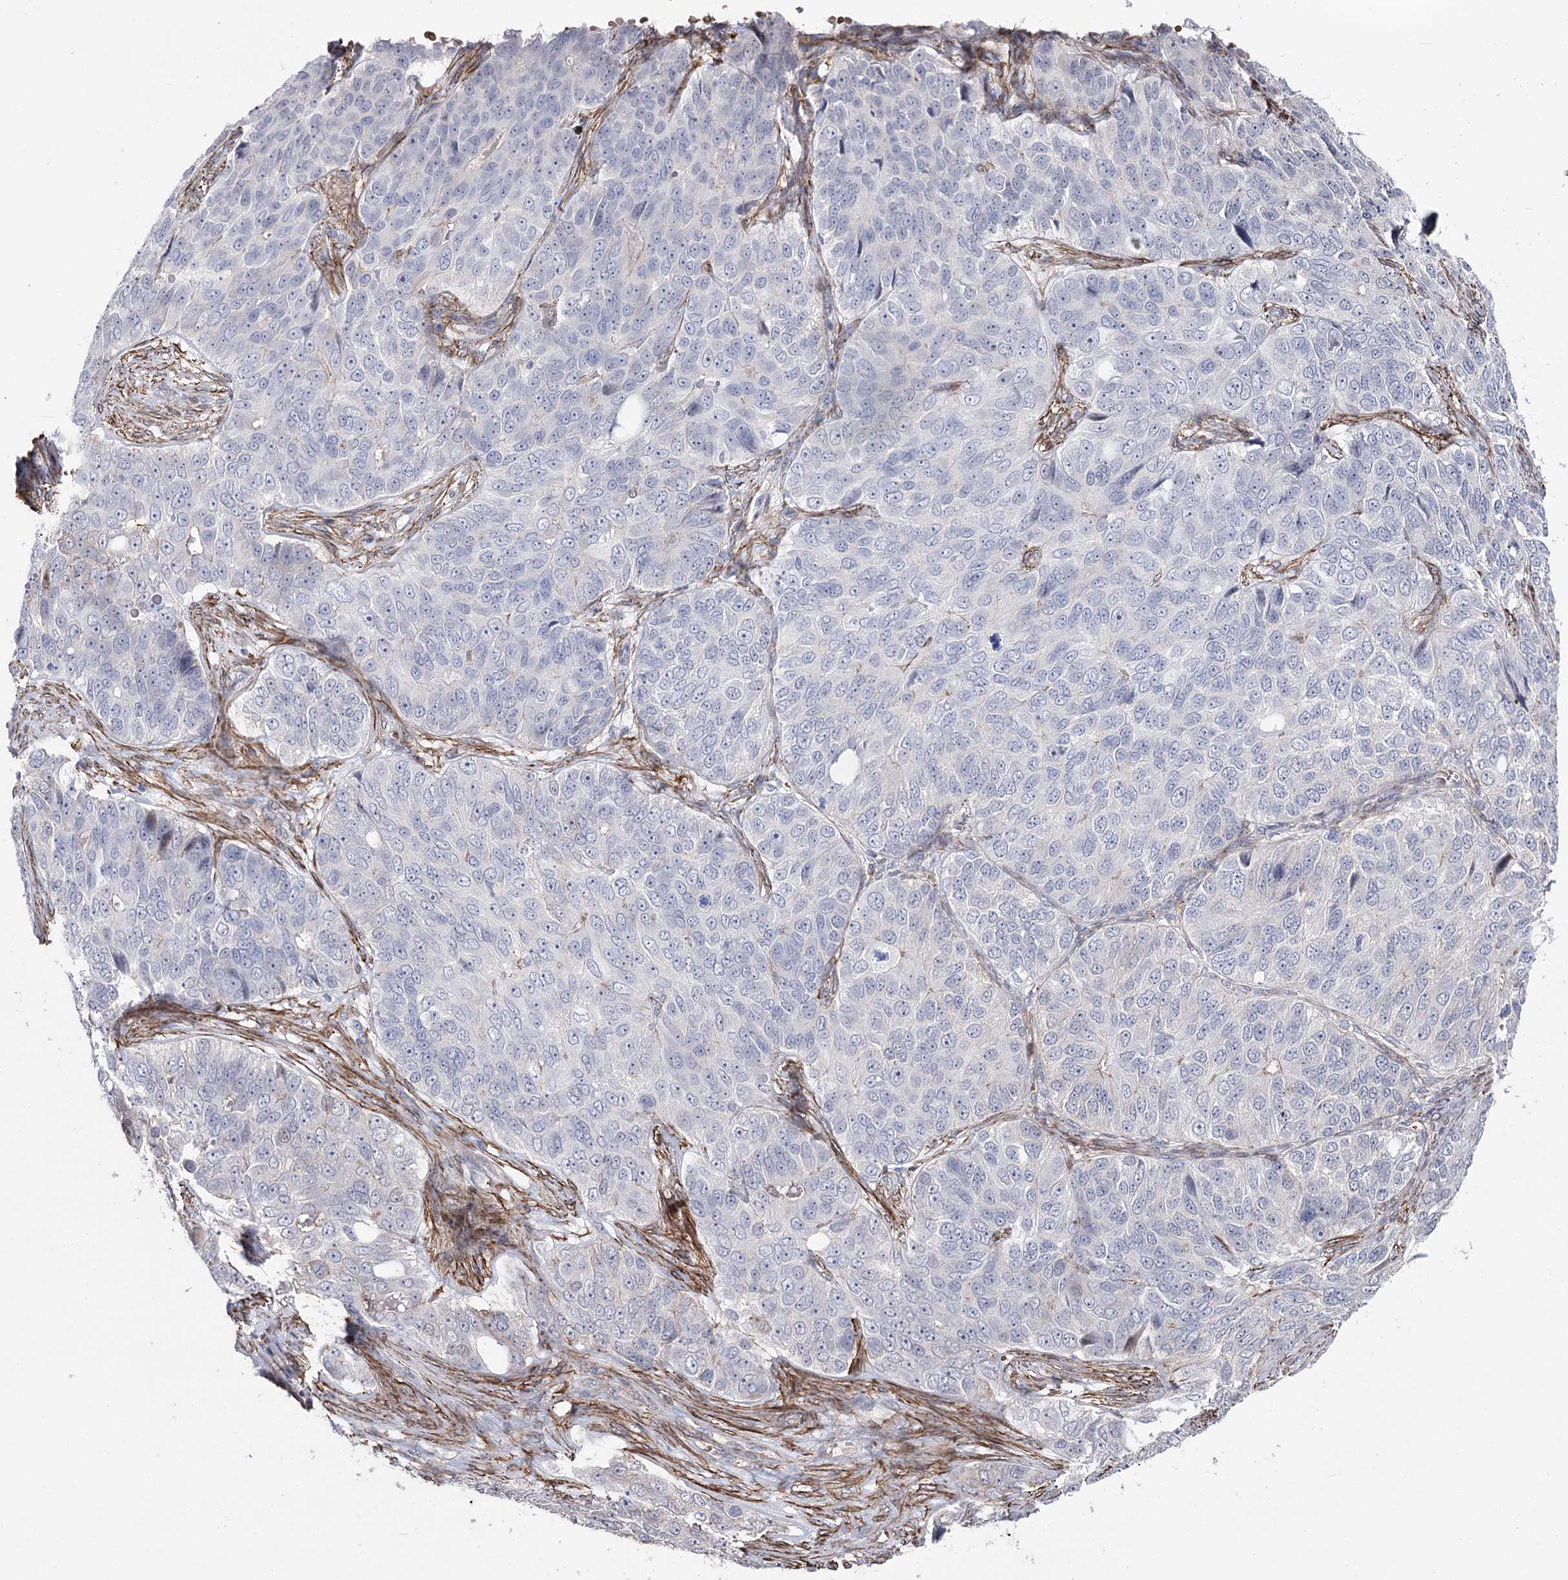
{"staining": {"intensity": "negative", "quantity": "none", "location": "none"}, "tissue": "ovarian cancer", "cell_type": "Tumor cells", "image_type": "cancer", "snomed": [{"axis": "morphology", "description": "Carcinoma, endometroid"}, {"axis": "topography", "description": "Ovary"}], "caption": "Human endometroid carcinoma (ovarian) stained for a protein using immunohistochemistry (IHC) exhibits no positivity in tumor cells.", "gene": "ARHGAP20", "patient": {"sex": "female", "age": 51}}